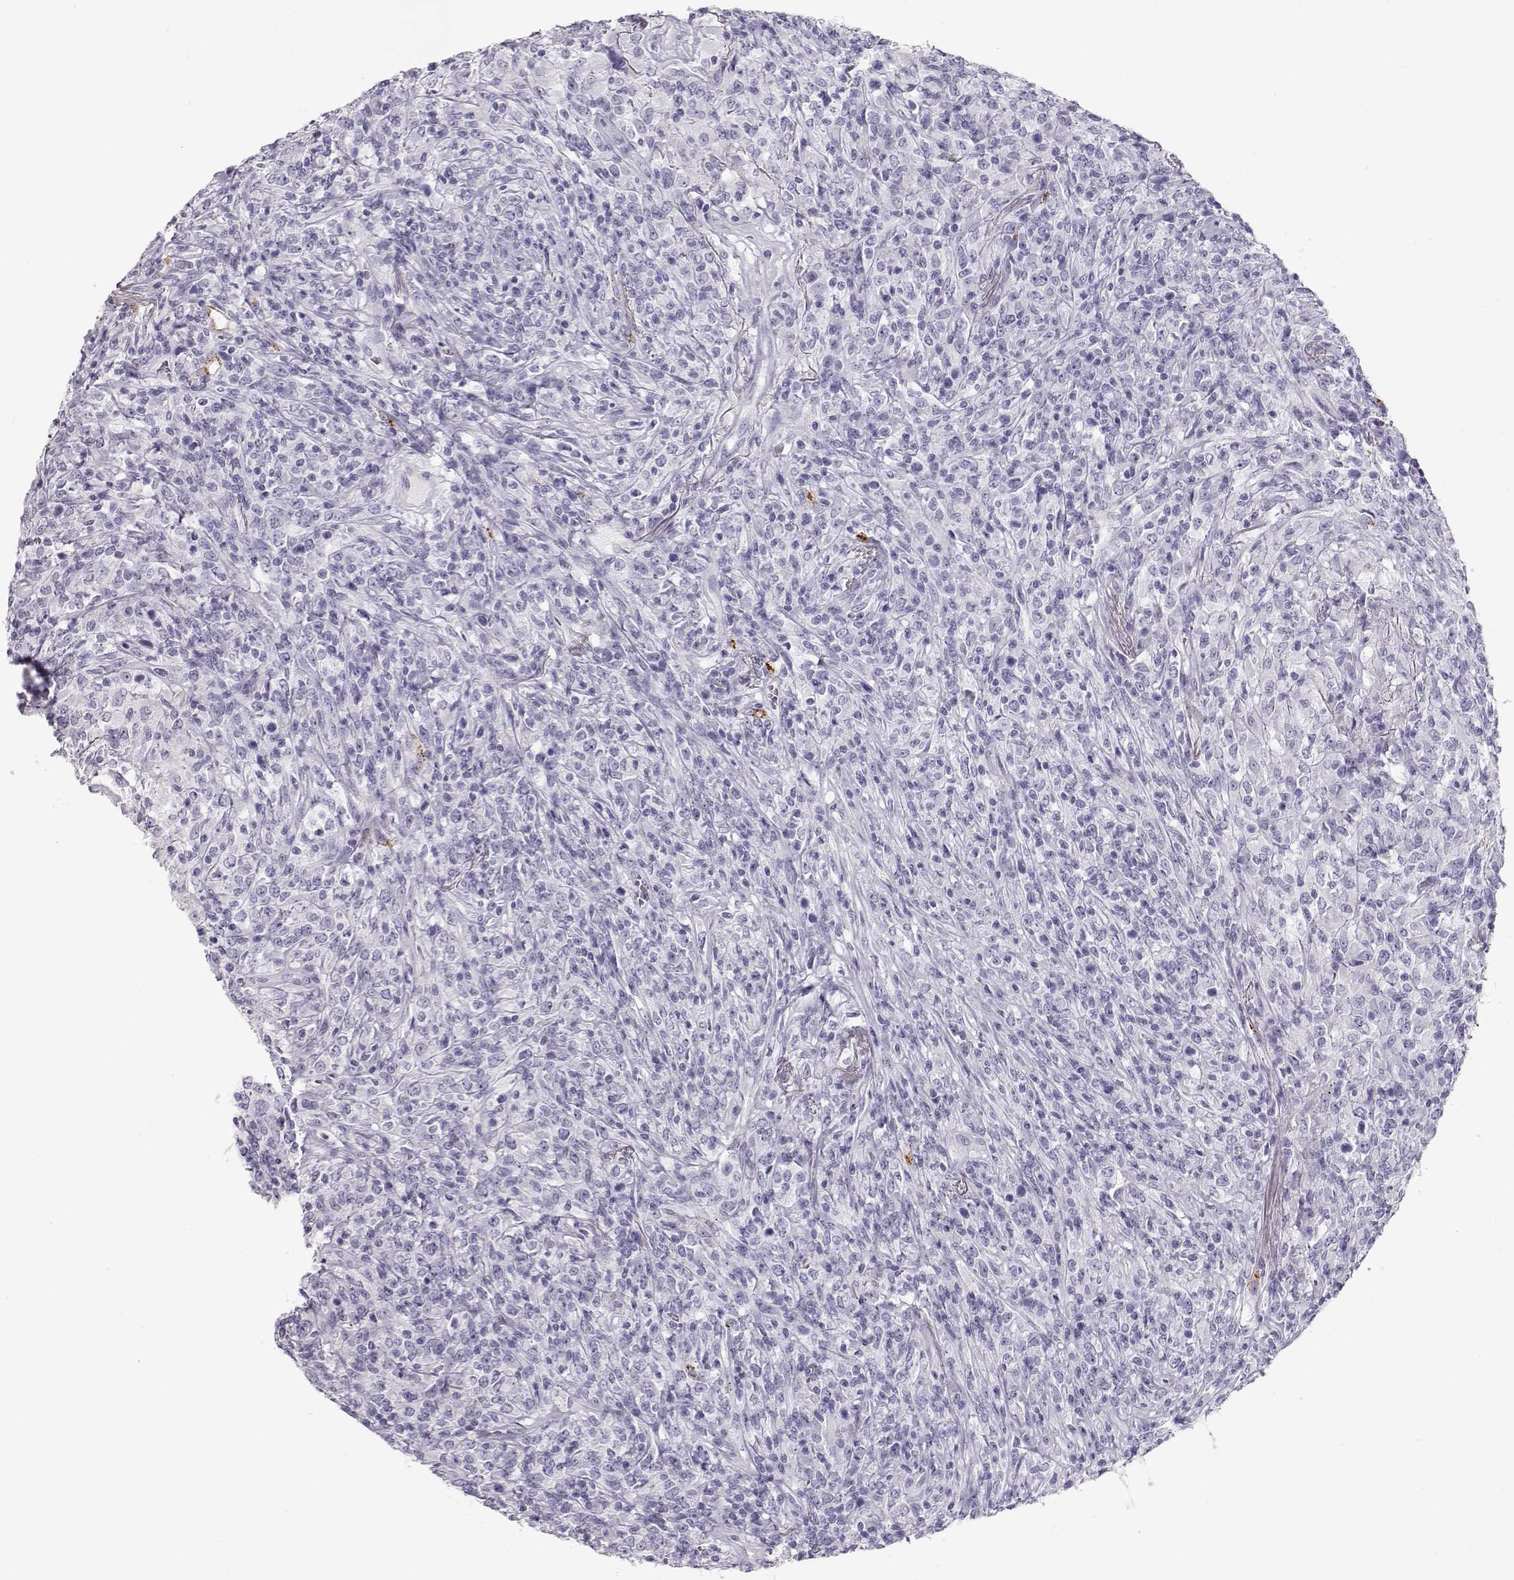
{"staining": {"intensity": "negative", "quantity": "none", "location": "none"}, "tissue": "lymphoma", "cell_type": "Tumor cells", "image_type": "cancer", "snomed": [{"axis": "morphology", "description": "Malignant lymphoma, non-Hodgkin's type, High grade"}, {"axis": "topography", "description": "Lung"}], "caption": "A high-resolution image shows immunohistochemistry (IHC) staining of lymphoma, which displays no significant staining in tumor cells.", "gene": "TKTL1", "patient": {"sex": "male", "age": 79}}